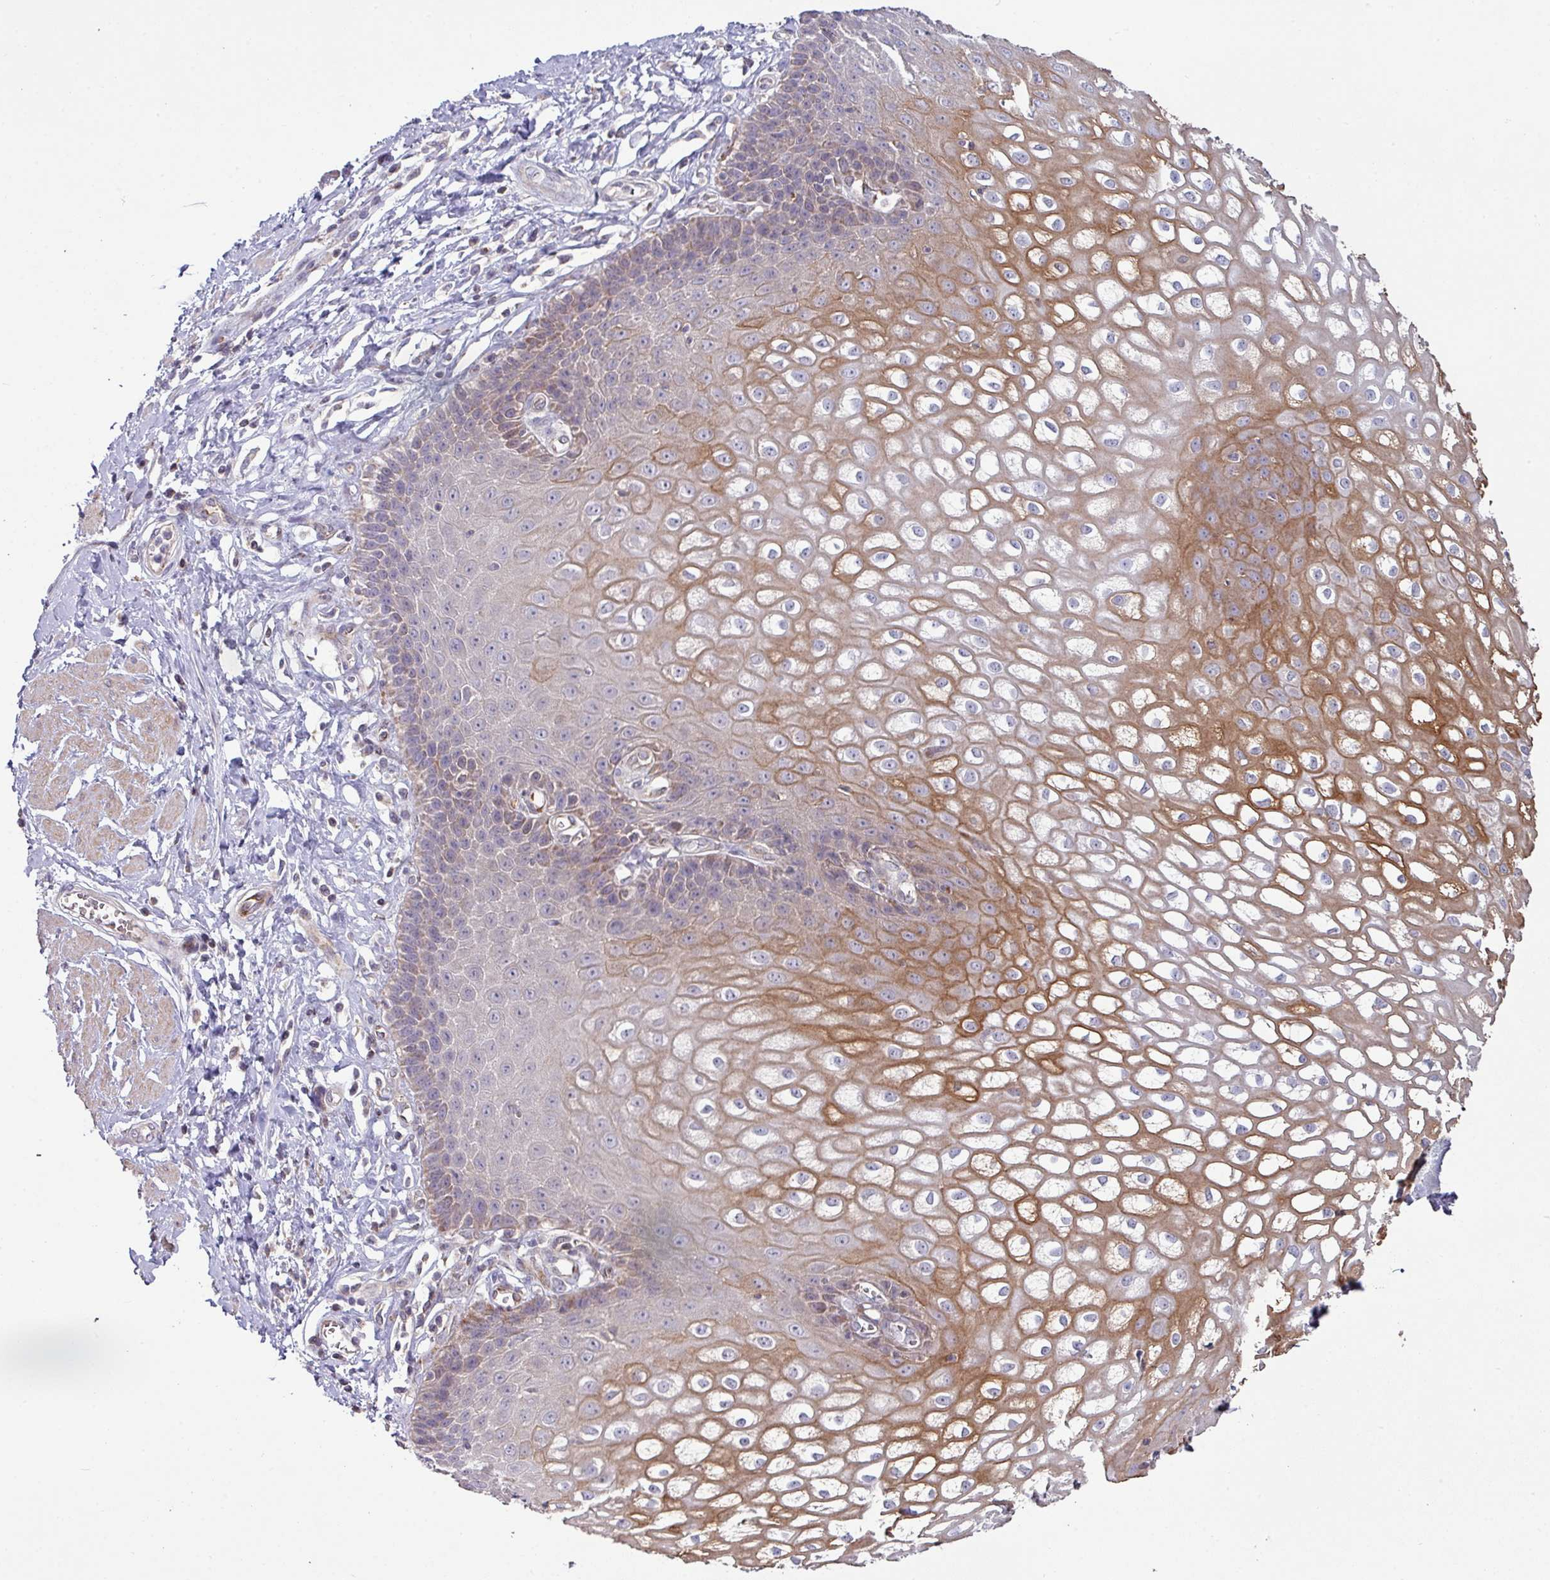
{"staining": {"intensity": "strong", "quantity": "<25%", "location": "cytoplasmic/membranous"}, "tissue": "esophagus", "cell_type": "Squamous epithelial cells", "image_type": "normal", "snomed": [{"axis": "morphology", "description": "Normal tissue, NOS"}, {"axis": "topography", "description": "Esophagus"}], "caption": "Squamous epithelial cells show strong cytoplasmic/membranous staining in about <25% of cells in unremarkable esophagus.", "gene": "RPL23A", "patient": {"sex": "male", "age": 67}}